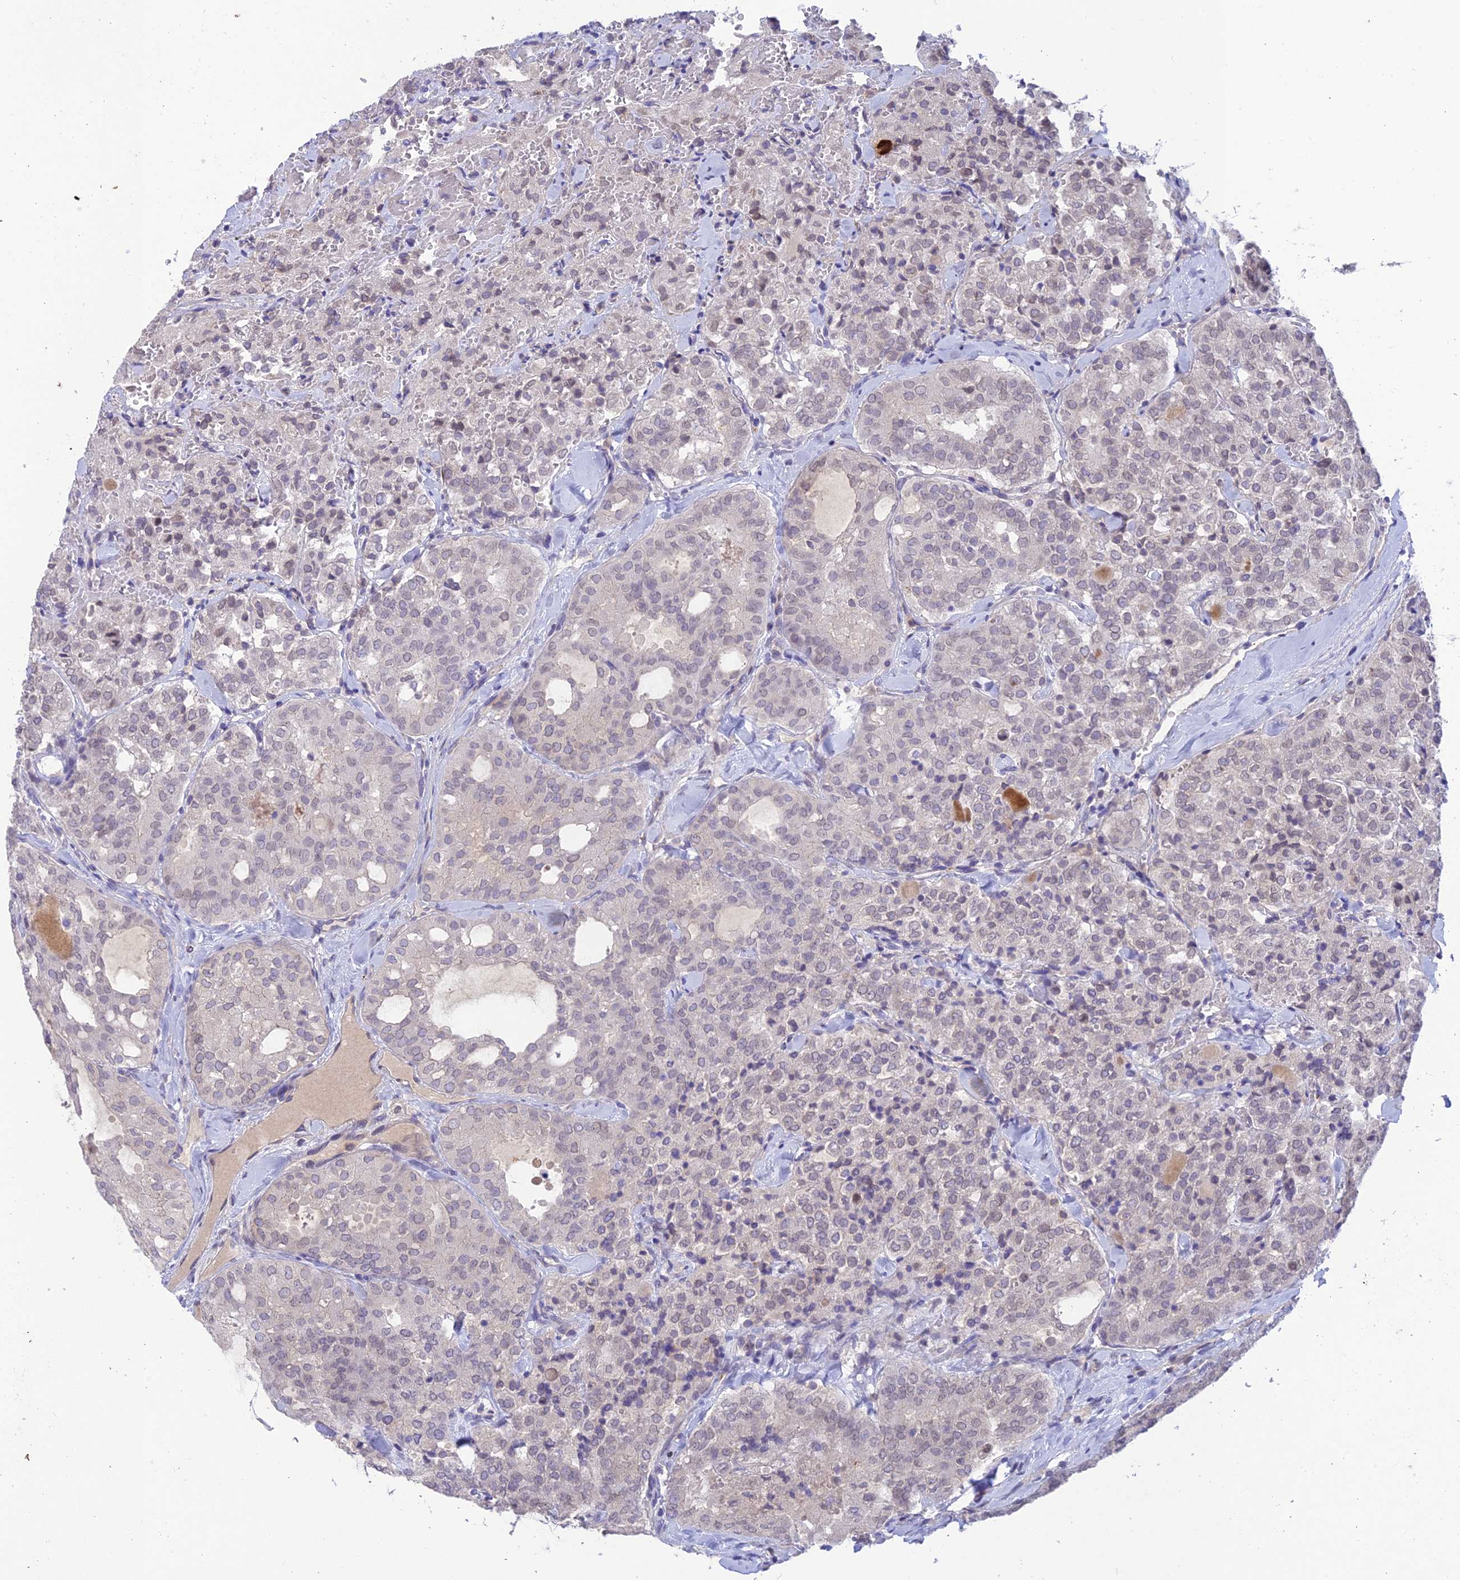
{"staining": {"intensity": "negative", "quantity": "none", "location": "none"}, "tissue": "thyroid cancer", "cell_type": "Tumor cells", "image_type": "cancer", "snomed": [{"axis": "morphology", "description": "Follicular adenoma carcinoma, NOS"}, {"axis": "topography", "description": "Thyroid gland"}], "caption": "Protein analysis of follicular adenoma carcinoma (thyroid) demonstrates no significant staining in tumor cells. The staining was performed using DAB to visualize the protein expression in brown, while the nuclei were stained in blue with hematoxylin (Magnification: 20x).", "gene": "BMT2", "patient": {"sex": "male", "age": 75}}